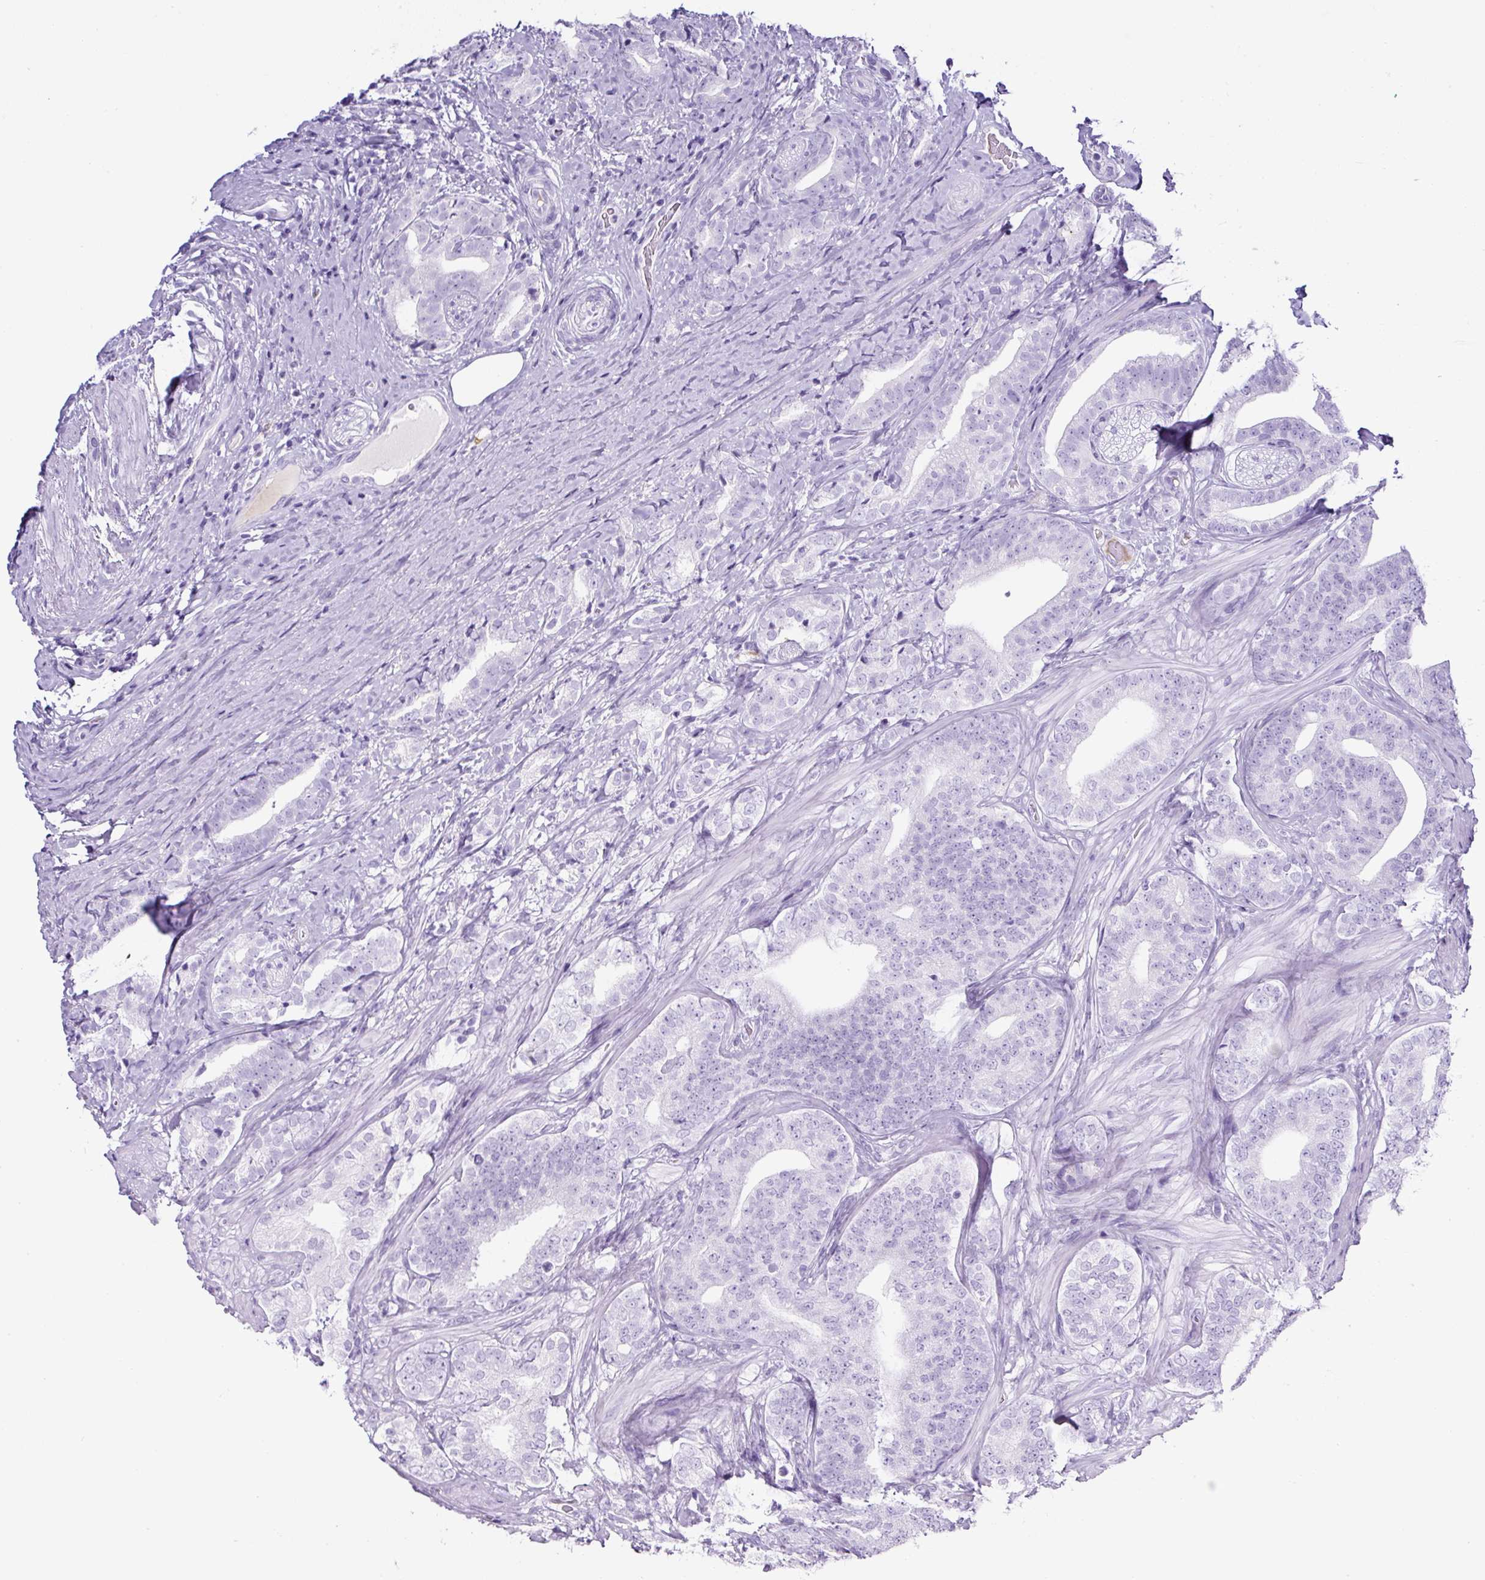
{"staining": {"intensity": "negative", "quantity": "none", "location": "none"}, "tissue": "prostate cancer", "cell_type": "Tumor cells", "image_type": "cancer", "snomed": [{"axis": "morphology", "description": "Adenocarcinoma, High grade"}, {"axis": "topography", "description": "Prostate"}], "caption": "IHC of human prostate cancer (adenocarcinoma (high-grade)) shows no positivity in tumor cells.", "gene": "TMEM200B", "patient": {"sex": "male", "age": 72}}